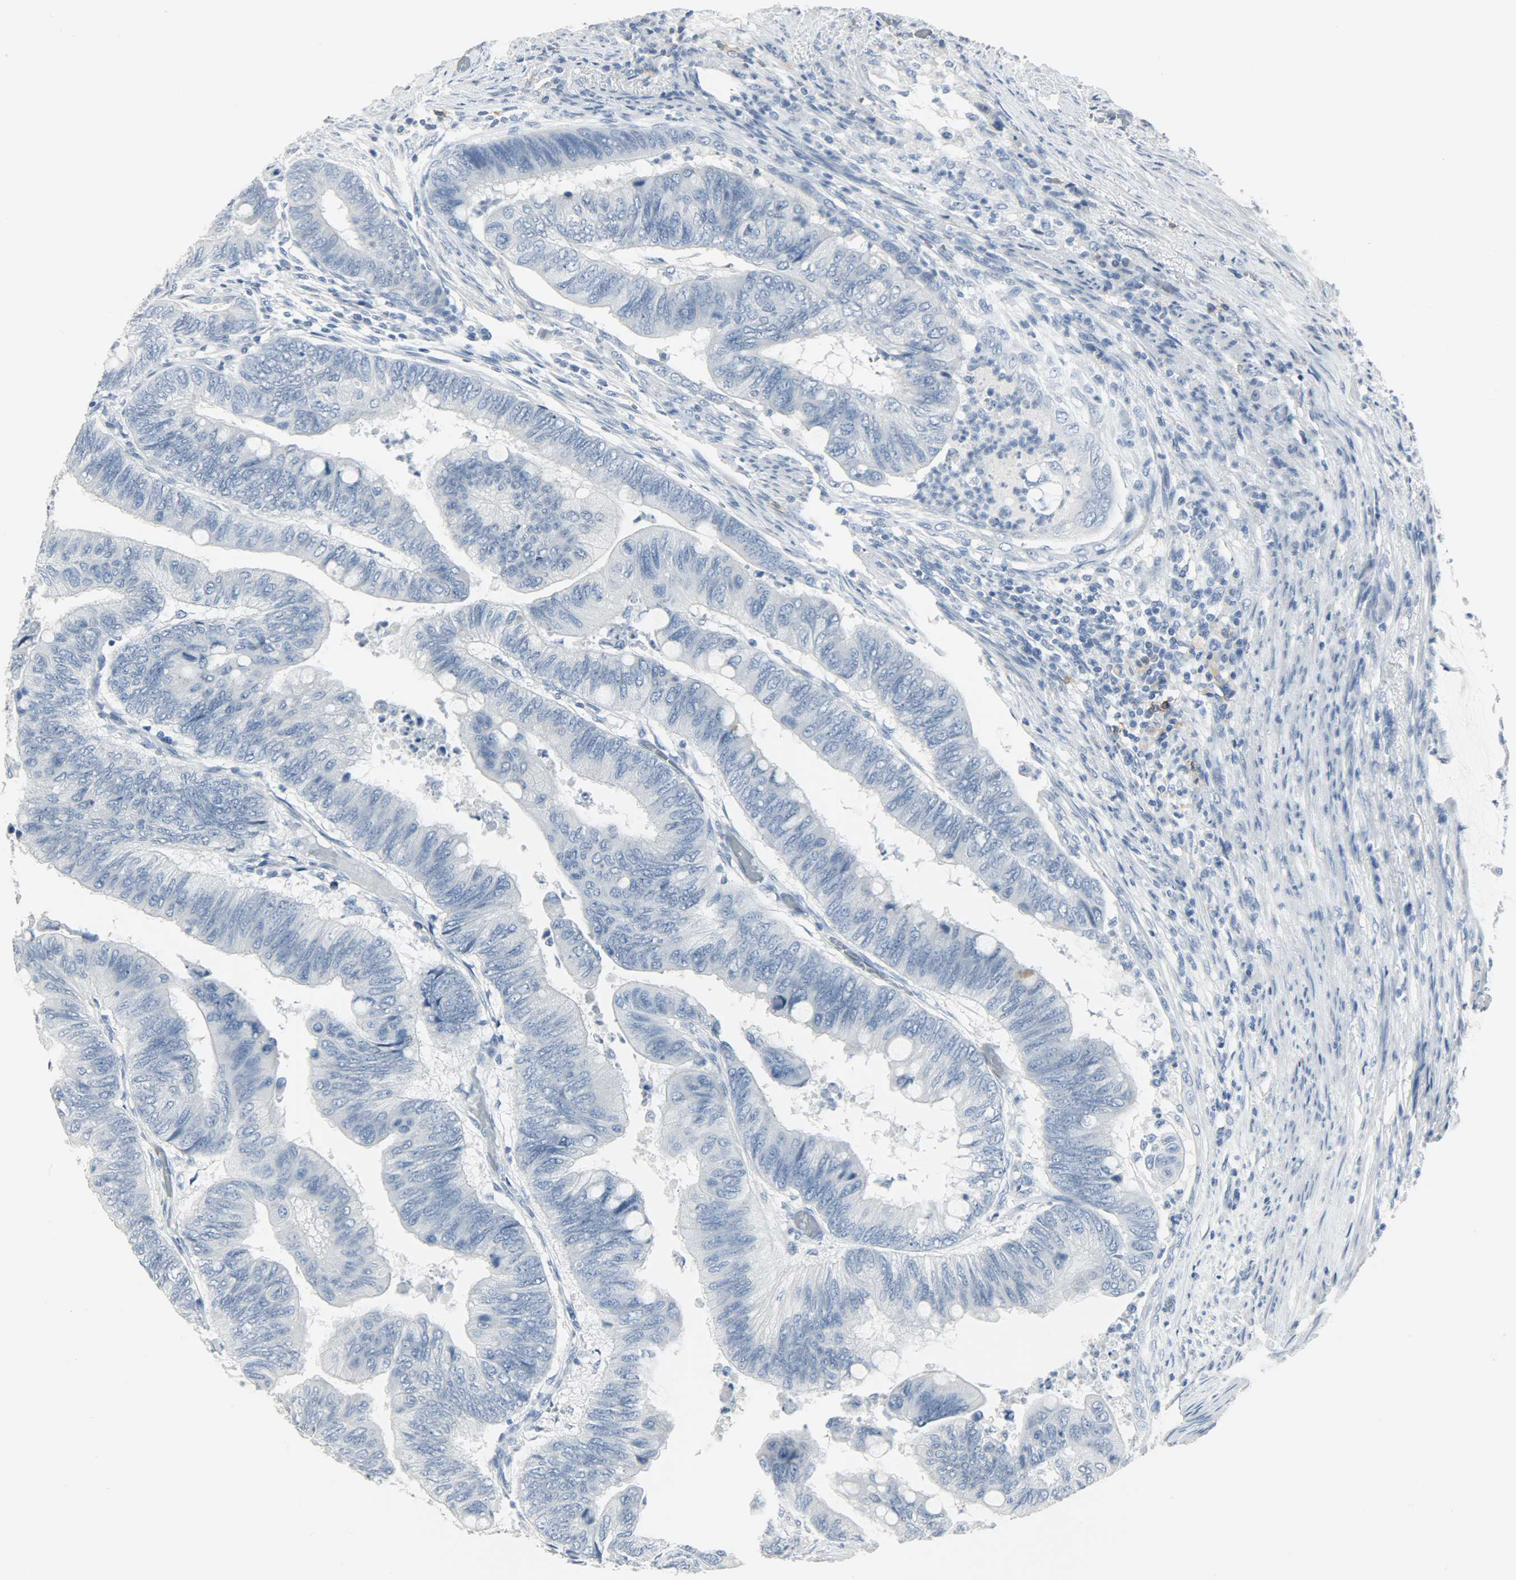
{"staining": {"intensity": "negative", "quantity": "none", "location": "none"}, "tissue": "colorectal cancer", "cell_type": "Tumor cells", "image_type": "cancer", "snomed": [{"axis": "morphology", "description": "Normal tissue, NOS"}, {"axis": "morphology", "description": "Adenocarcinoma, NOS"}, {"axis": "topography", "description": "Rectum"}, {"axis": "topography", "description": "Peripheral nerve tissue"}], "caption": "The image exhibits no significant expression in tumor cells of adenocarcinoma (colorectal).", "gene": "KIT", "patient": {"sex": "male", "age": 92}}